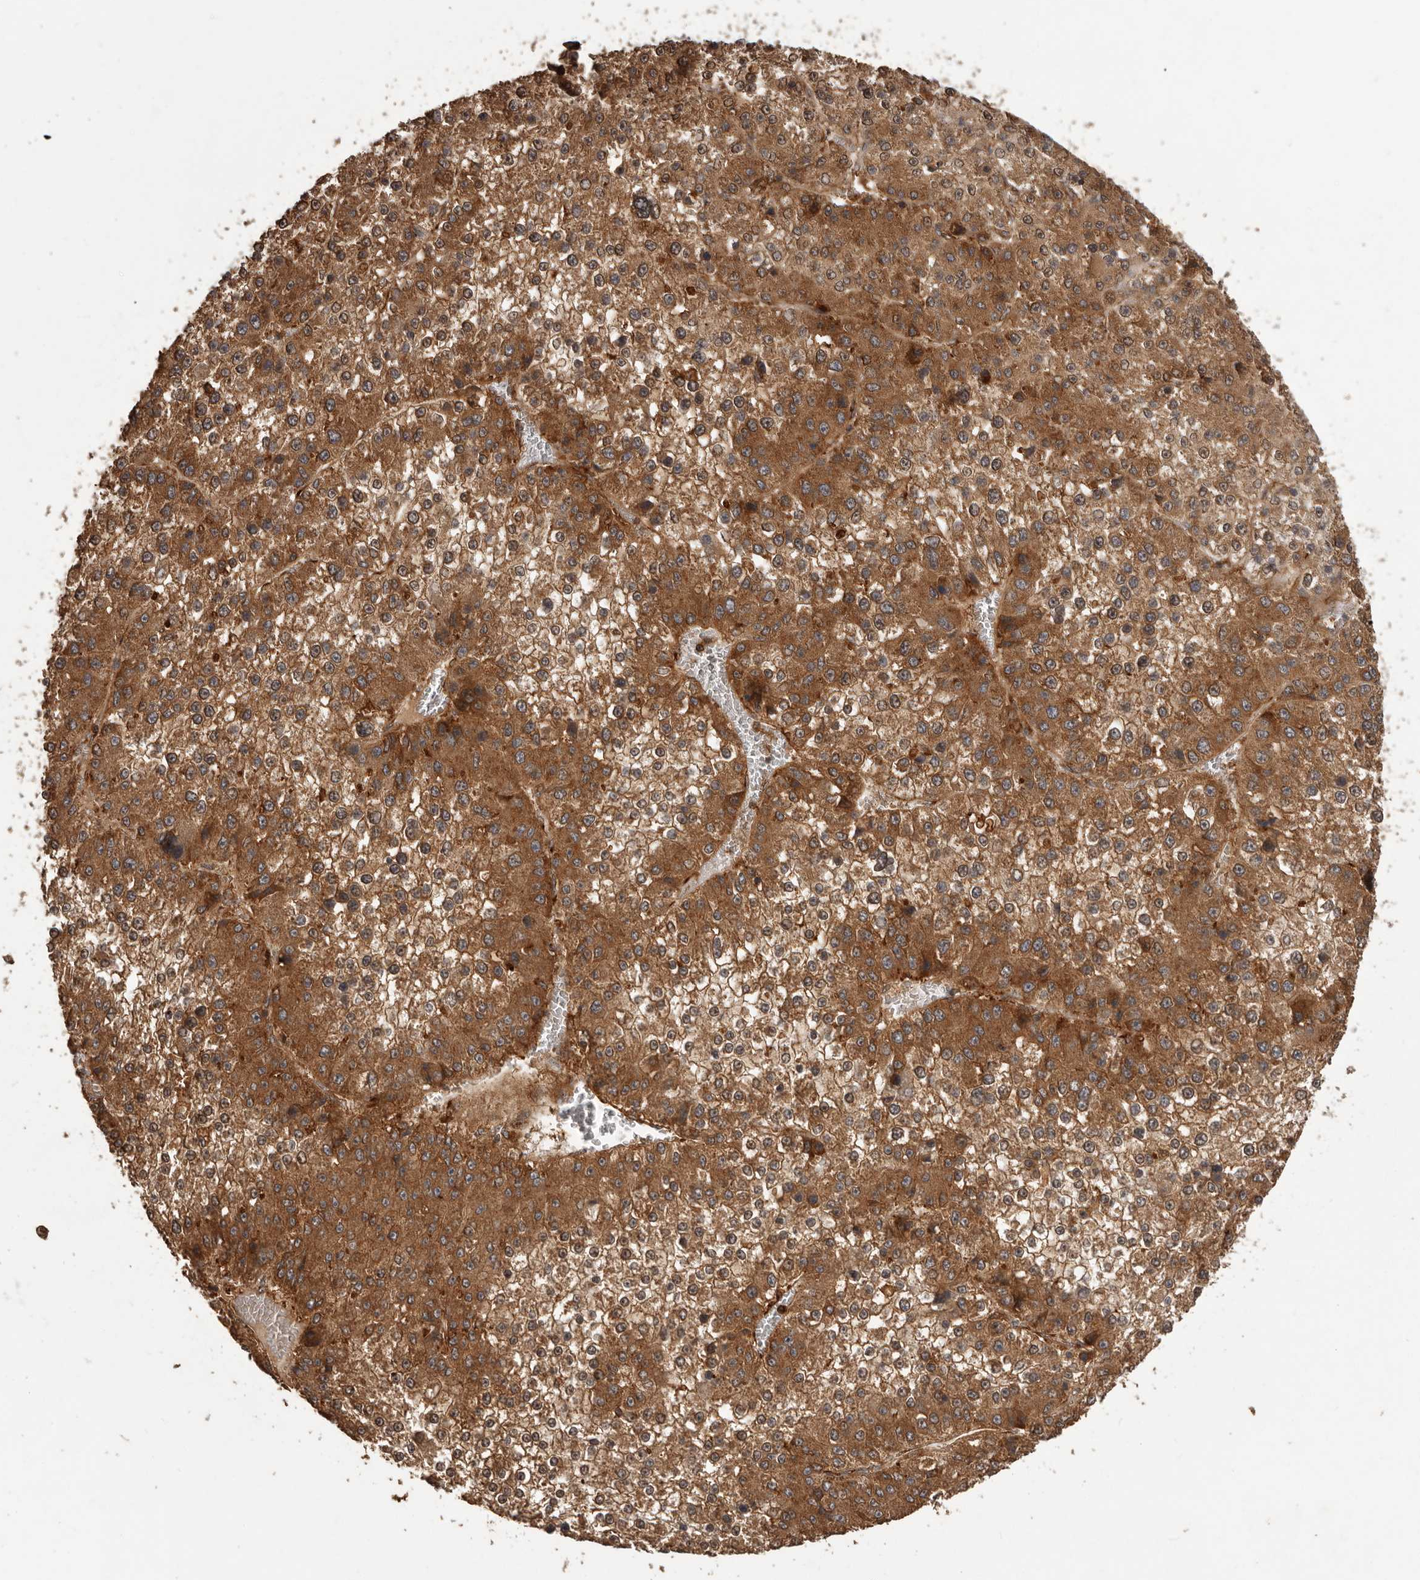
{"staining": {"intensity": "strong", "quantity": ">75%", "location": "cytoplasmic/membranous"}, "tissue": "liver cancer", "cell_type": "Tumor cells", "image_type": "cancer", "snomed": [{"axis": "morphology", "description": "Carcinoma, Hepatocellular, NOS"}, {"axis": "topography", "description": "Liver"}], "caption": "IHC (DAB (3,3'-diaminobenzidine)) staining of human liver hepatocellular carcinoma demonstrates strong cytoplasmic/membranous protein expression in approximately >75% of tumor cells.", "gene": "SLC22A3", "patient": {"sex": "female", "age": 73}}